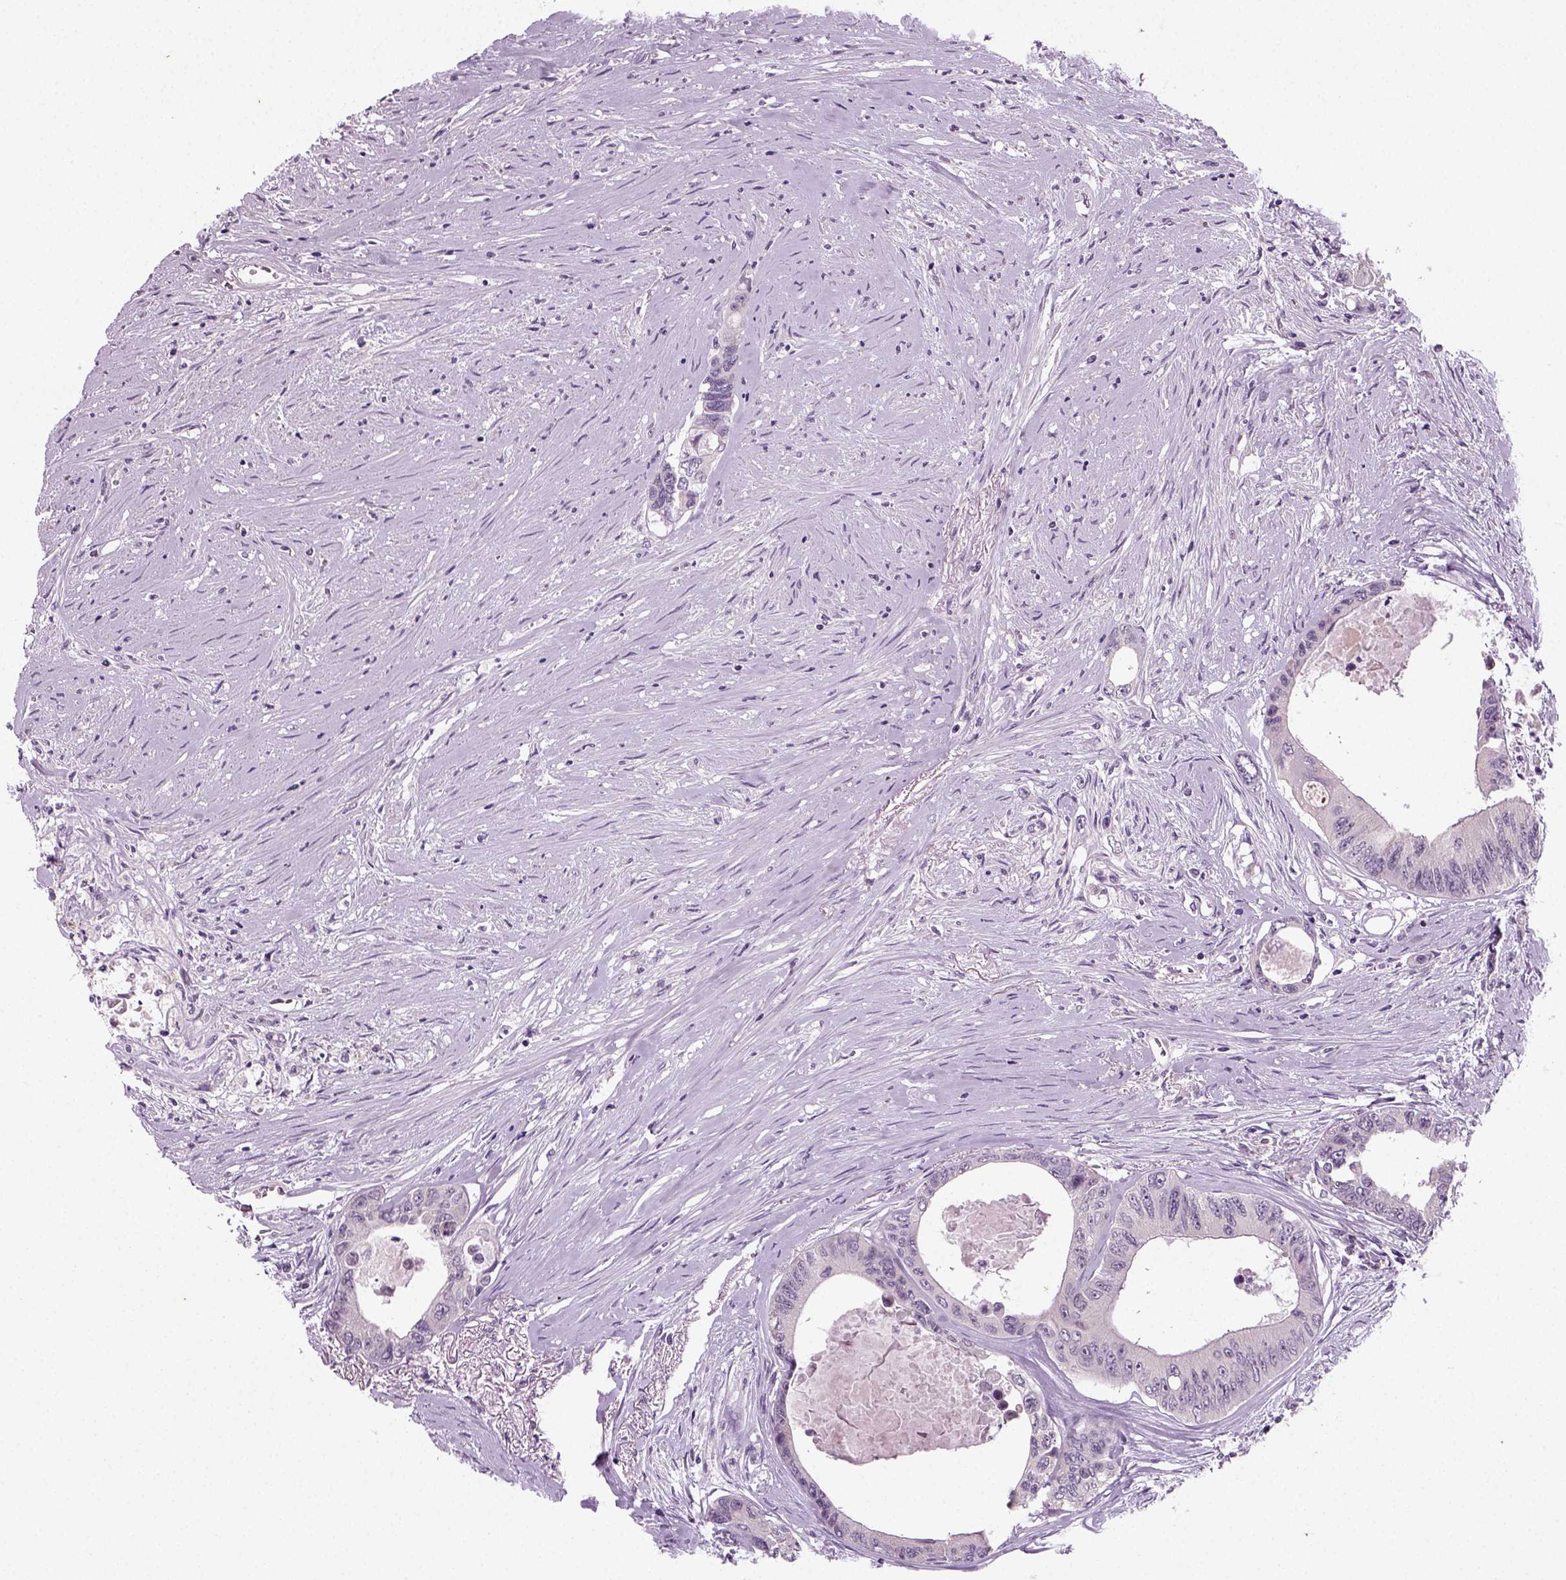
{"staining": {"intensity": "negative", "quantity": "none", "location": "none"}, "tissue": "colorectal cancer", "cell_type": "Tumor cells", "image_type": "cancer", "snomed": [{"axis": "morphology", "description": "Adenocarcinoma, NOS"}, {"axis": "topography", "description": "Rectum"}], "caption": "Adenocarcinoma (colorectal) stained for a protein using IHC displays no staining tumor cells.", "gene": "SYNGAP1", "patient": {"sex": "male", "age": 59}}